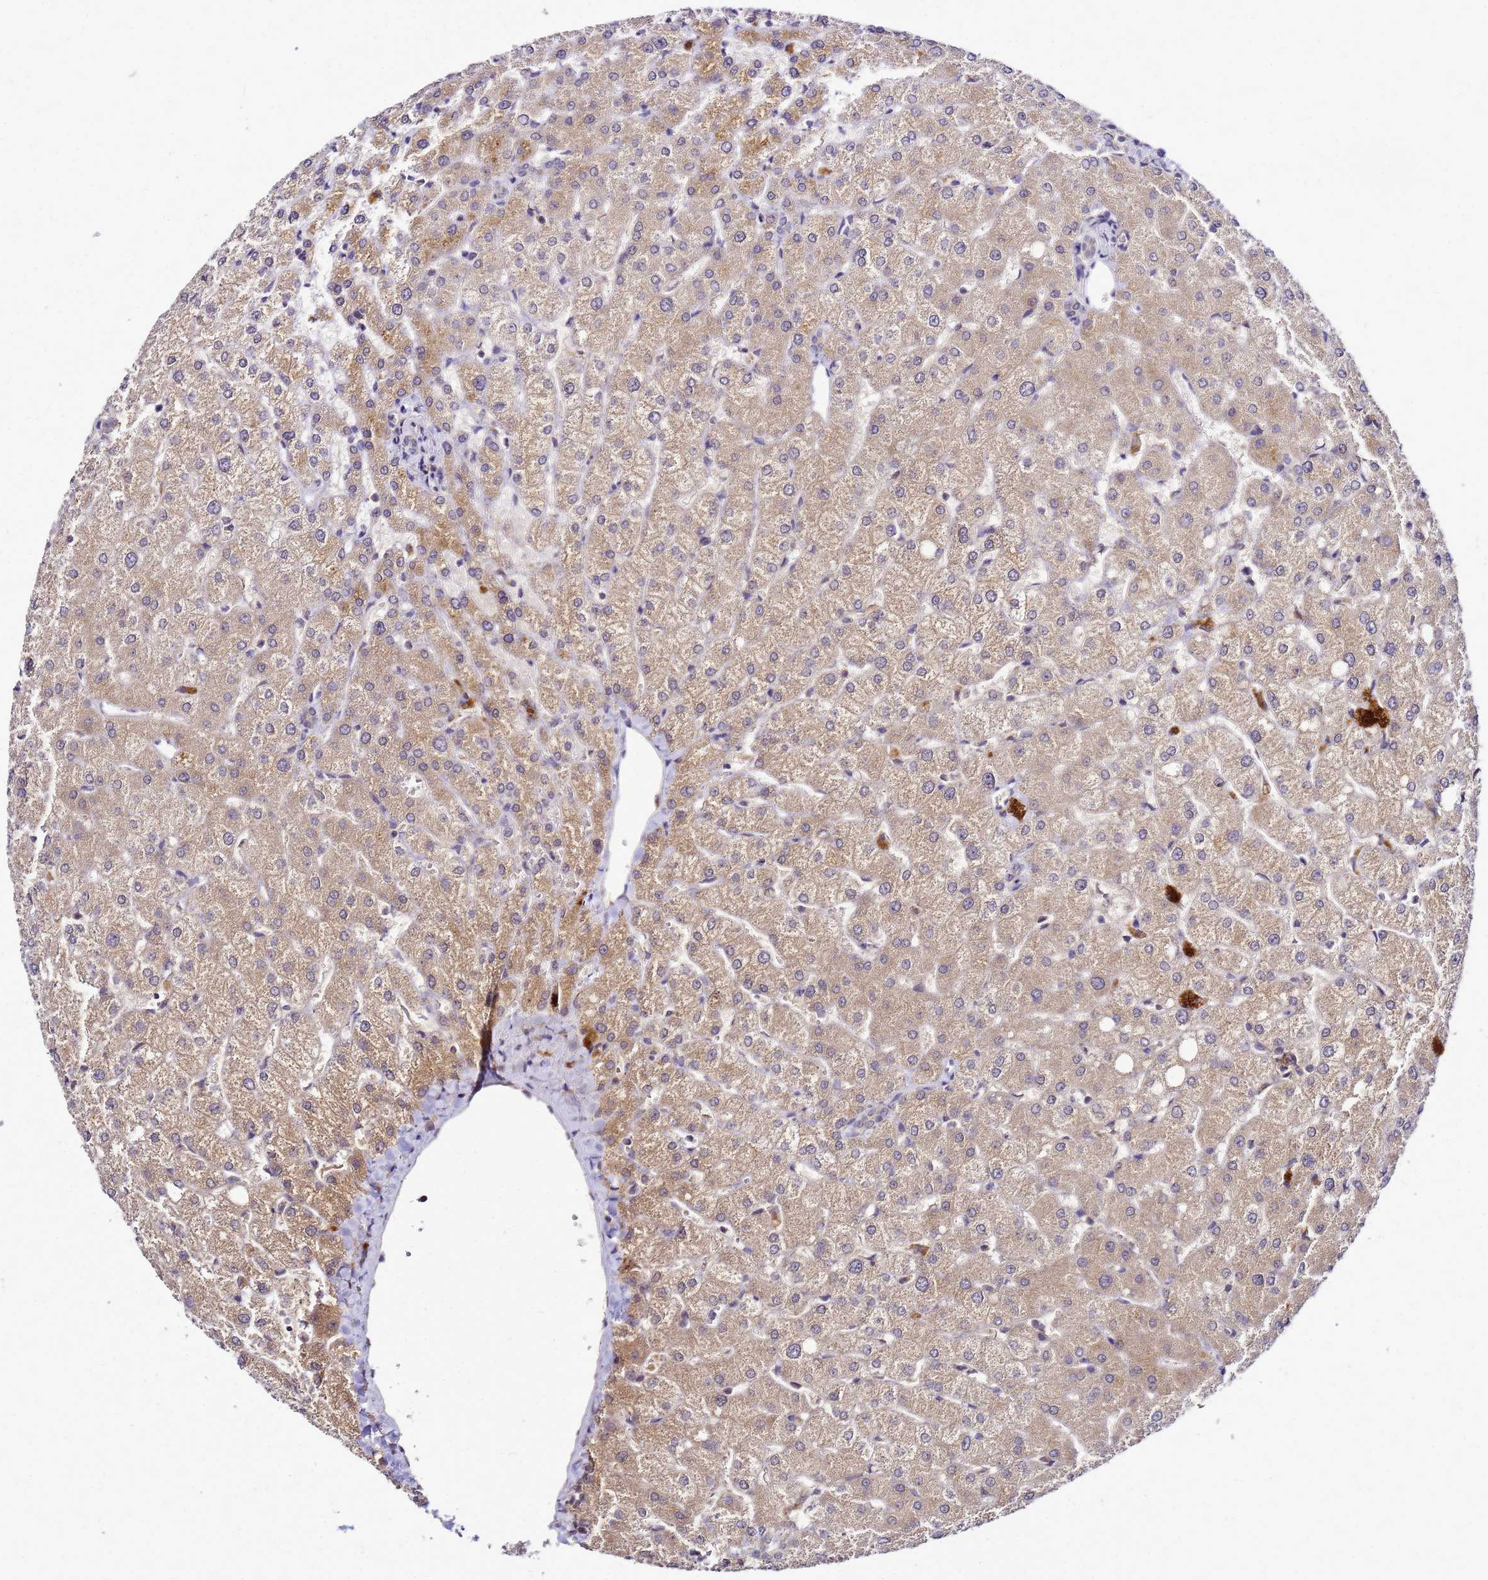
{"staining": {"intensity": "negative", "quantity": "none", "location": "none"}, "tissue": "liver", "cell_type": "Cholangiocytes", "image_type": "normal", "snomed": [{"axis": "morphology", "description": "Normal tissue, NOS"}, {"axis": "topography", "description": "Liver"}], "caption": "DAB (3,3'-diaminobenzidine) immunohistochemical staining of unremarkable human liver exhibits no significant staining in cholangiocytes.", "gene": "SAT1", "patient": {"sex": "female", "age": 54}}